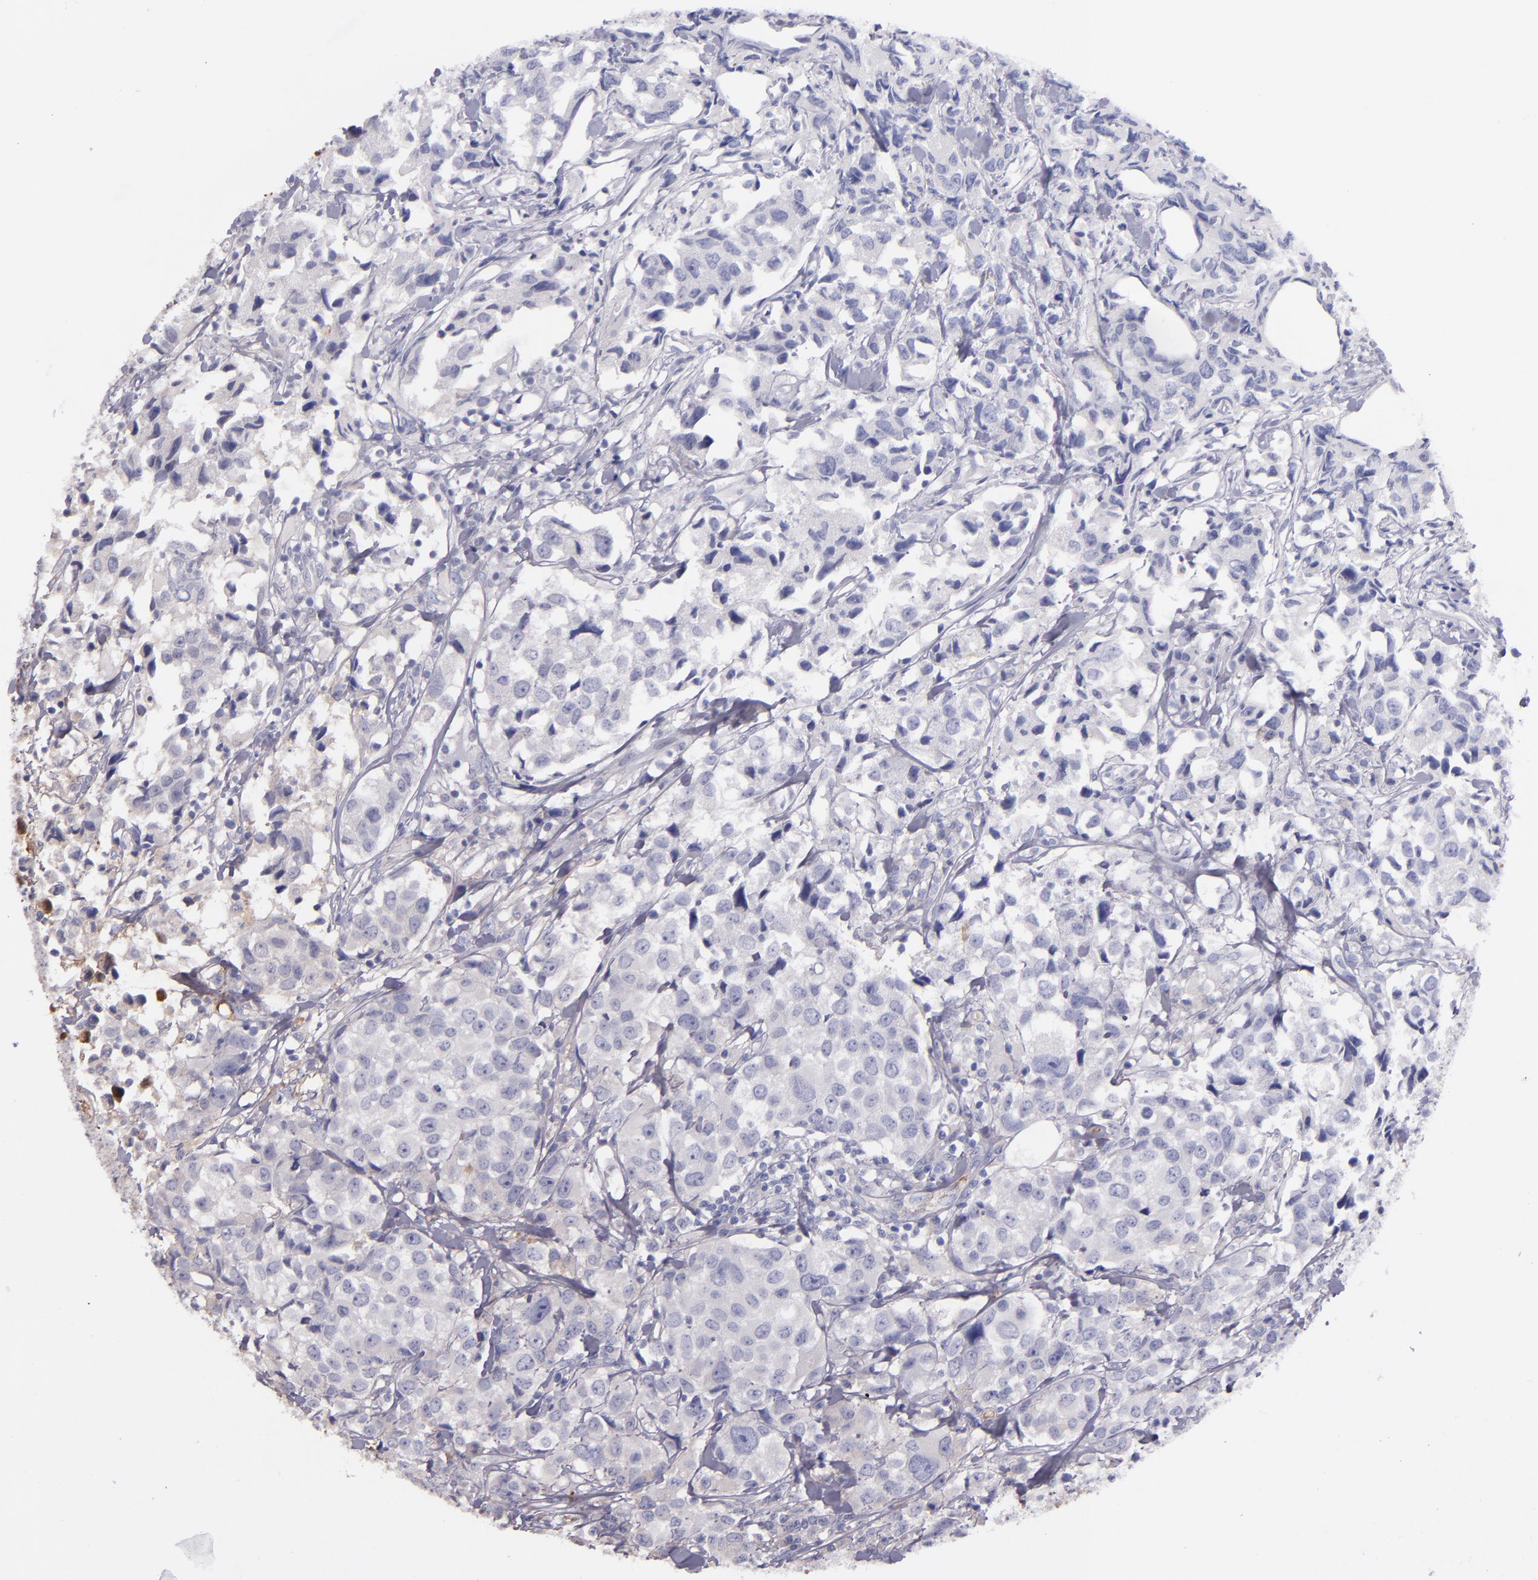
{"staining": {"intensity": "negative", "quantity": "none", "location": "none"}, "tissue": "urothelial cancer", "cell_type": "Tumor cells", "image_type": "cancer", "snomed": [{"axis": "morphology", "description": "Urothelial carcinoma, High grade"}, {"axis": "topography", "description": "Urinary bladder"}], "caption": "The immunohistochemistry (IHC) photomicrograph has no significant expression in tumor cells of urothelial cancer tissue.", "gene": "KNG1", "patient": {"sex": "female", "age": 75}}